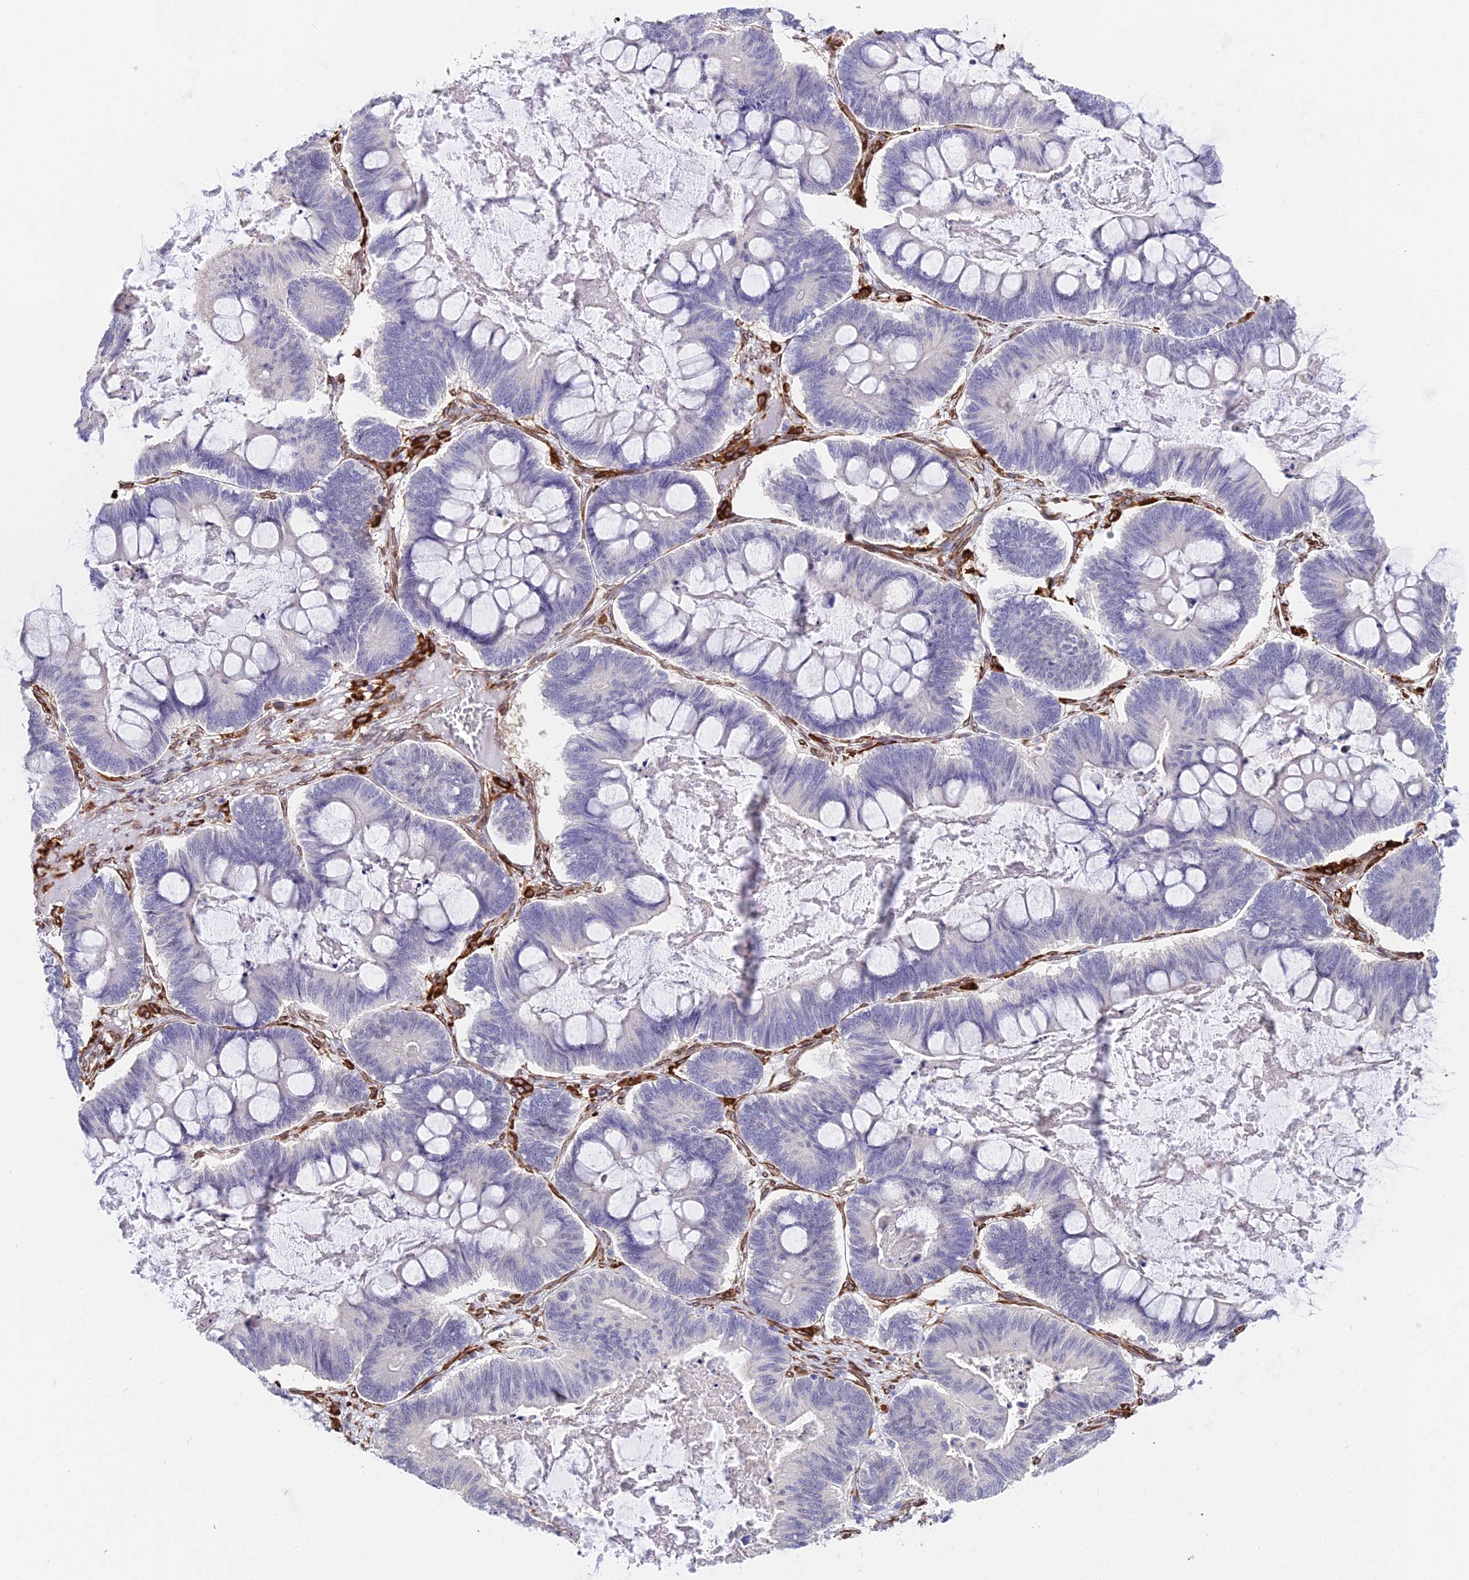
{"staining": {"intensity": "negative", "quantity": "none", "location": "none"}, "tissue": "ovarian cancer", "cell_type": "Tumor cells", "image_type": "cancer", "snomed": [{"axis": "morphology", "description": "Cystadenocarcinoma, mucinous, NOS"}, {"axis": "topography", "description": "Ovary"}], "caption": "Photomicrograph shows no protein expression in tumor cells of ovarian cancer tissue.", "gene": "MXRA7", "patient": {"sex": "female", "age": 61}}